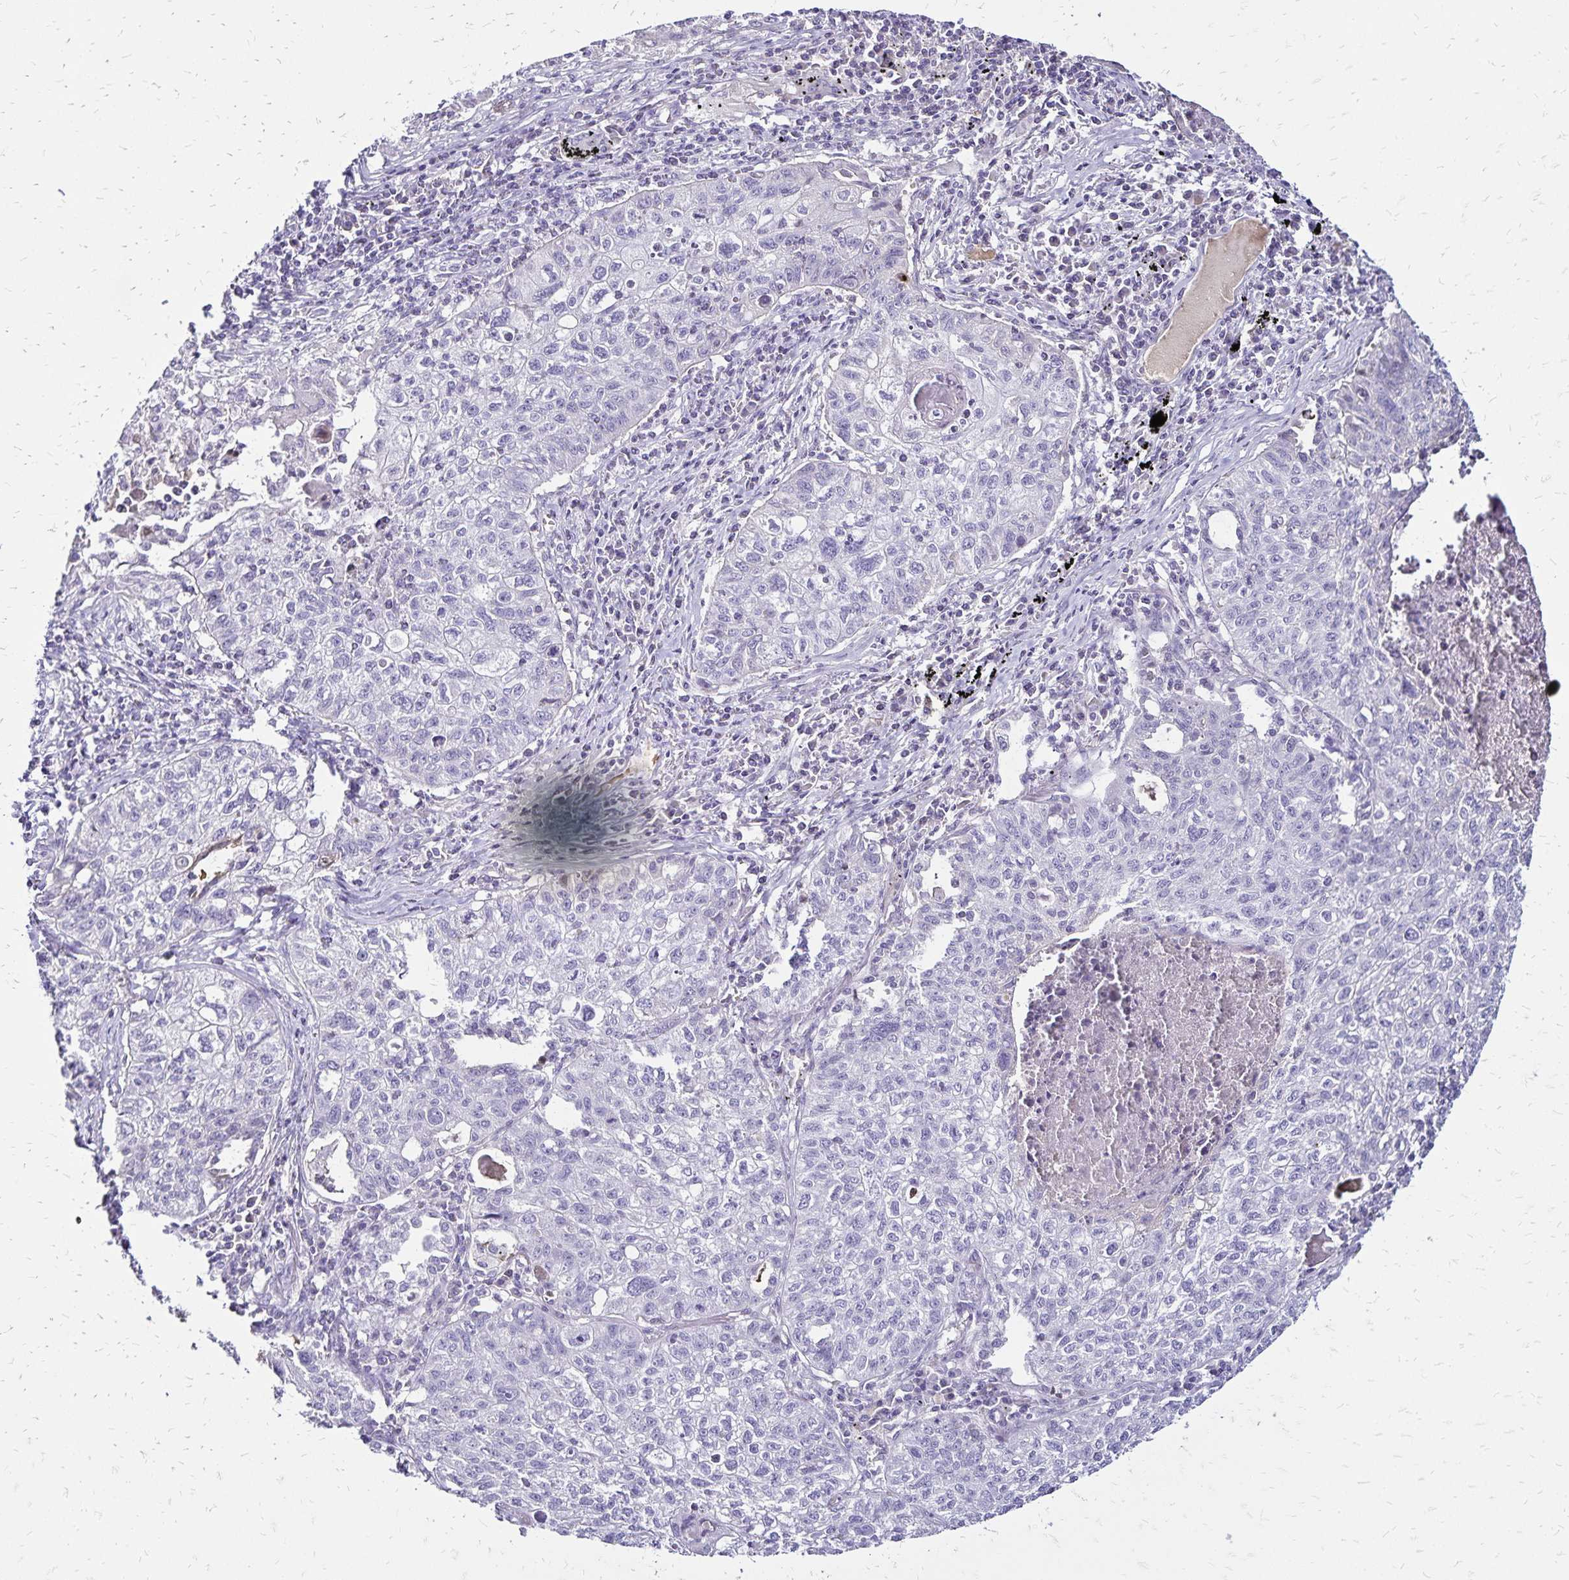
{"staining": {"intensity": "negative", "quantity": "none", "location": "none"}, "tissue": "lung cancer", "cell_type": "Tumor cells", "image_type": "cancer", "snomed": [{"axis": "morphology", "description": "Normal morphology"}, {"axis": "morphology", "description": "Aneuploidy"}, {"axis": "morphology", "description": "Squamous cell carcinoma, NOS"}, {"axis": "topography", "description": "Lymph node"}, {"axis": "topography", "description": "Lung"}], "caption": "This photomicrograph is of lung cancer (squamous cell carcinoma) stained with IHC to label a protein in brown with the nuclei are counter-stained blue. There is no positivity in tumor cells. Nuclei are stained in blue.", "gene": "KISS1", "patient": {"sex": "female", "age": 76}}